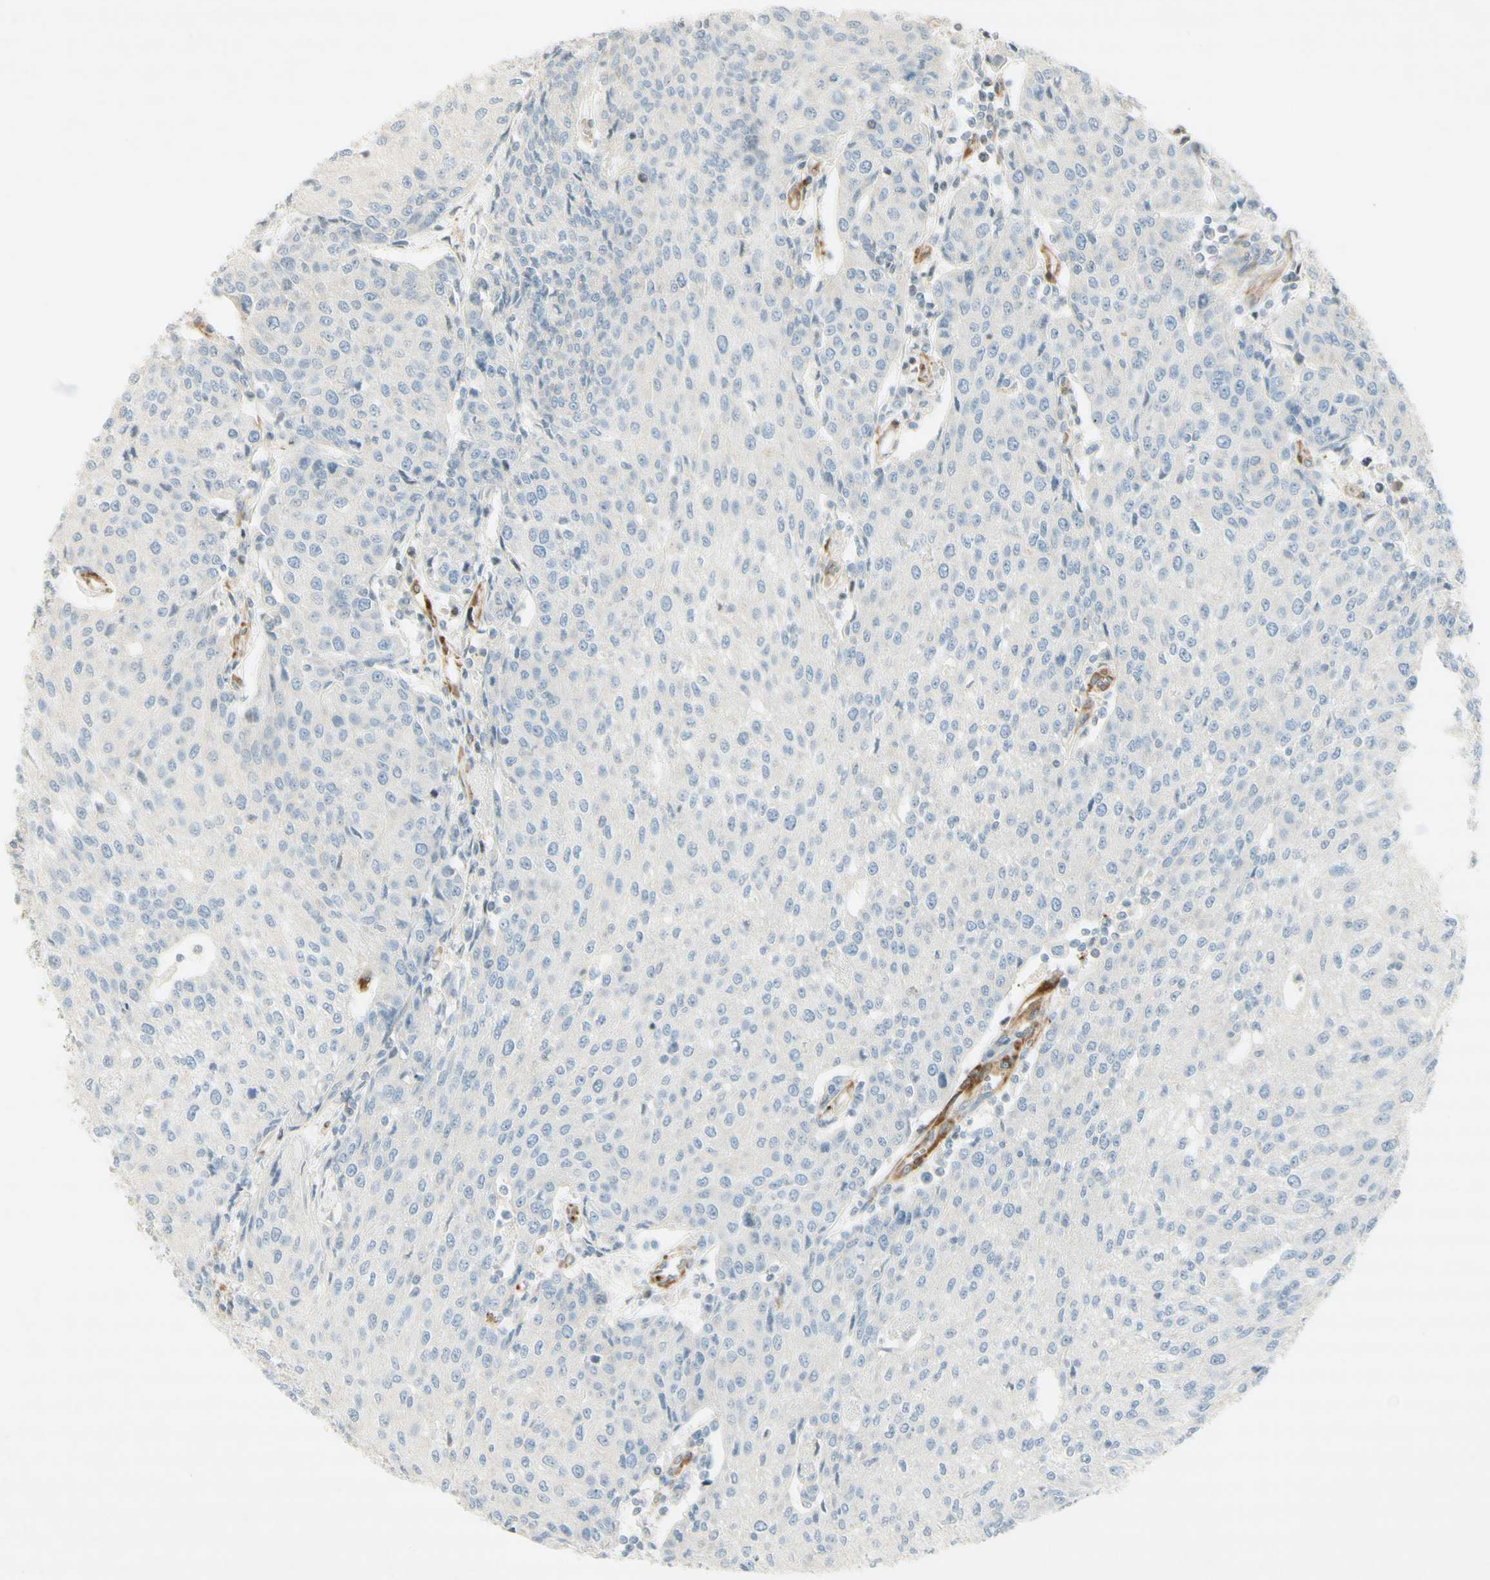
{"staining": {"intensity": "negative", "quantity": "none", "location": "none"}, "tissue": "urothelial cancer", "cell_type": "Tumor cells", "image_type": "cancer", "snomed": [{"axis": "morphology", "description": "Urothelial carcinoma, High grade"}, {"axis": "topography", "description": "Urinary bladder"}], "caption": "This is an immunohistochemistry histopathology image of human urothelial cancer. There is no expression in tumor cells.", "gene": "MAP1B", "patient": {"sex": "female", "age": 85}}